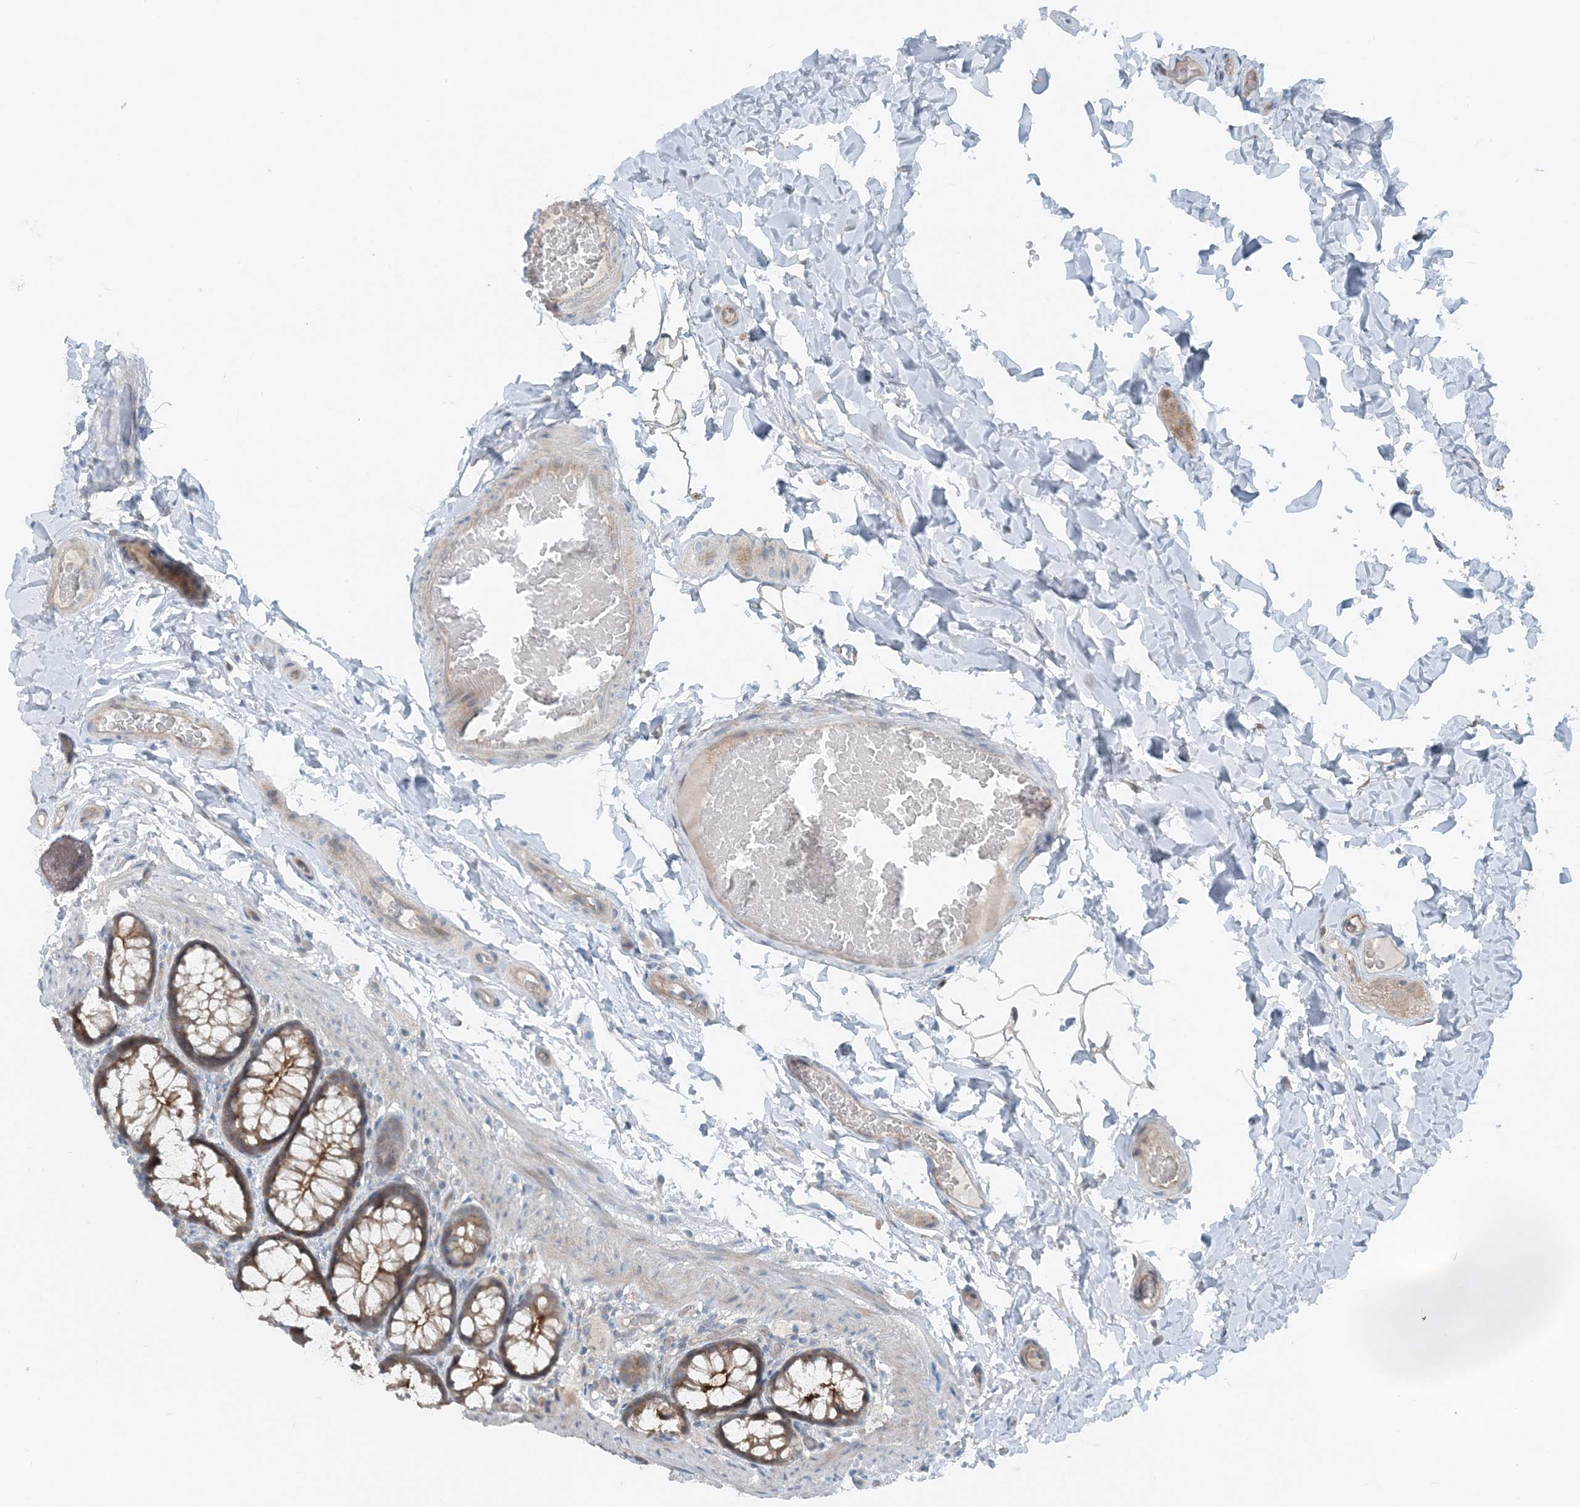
{"staining": {"intensity": "negative", "quantity": "none", "location": "none"}, "tissue": "colon", "cell_type": "Endothelial cells", "image_type": "normal", "snomed": [{"axis": "morphology", "description": "Normal tissue, NOS"}, {"axis": "topography", "description": "Colon"}], "caption": "DAB immunohistochemical staining of unremarkable human colon displays no significant expression in endothelial cells.", "gene": "MITD1", "patient": {"sex": "male", "age": 47}}